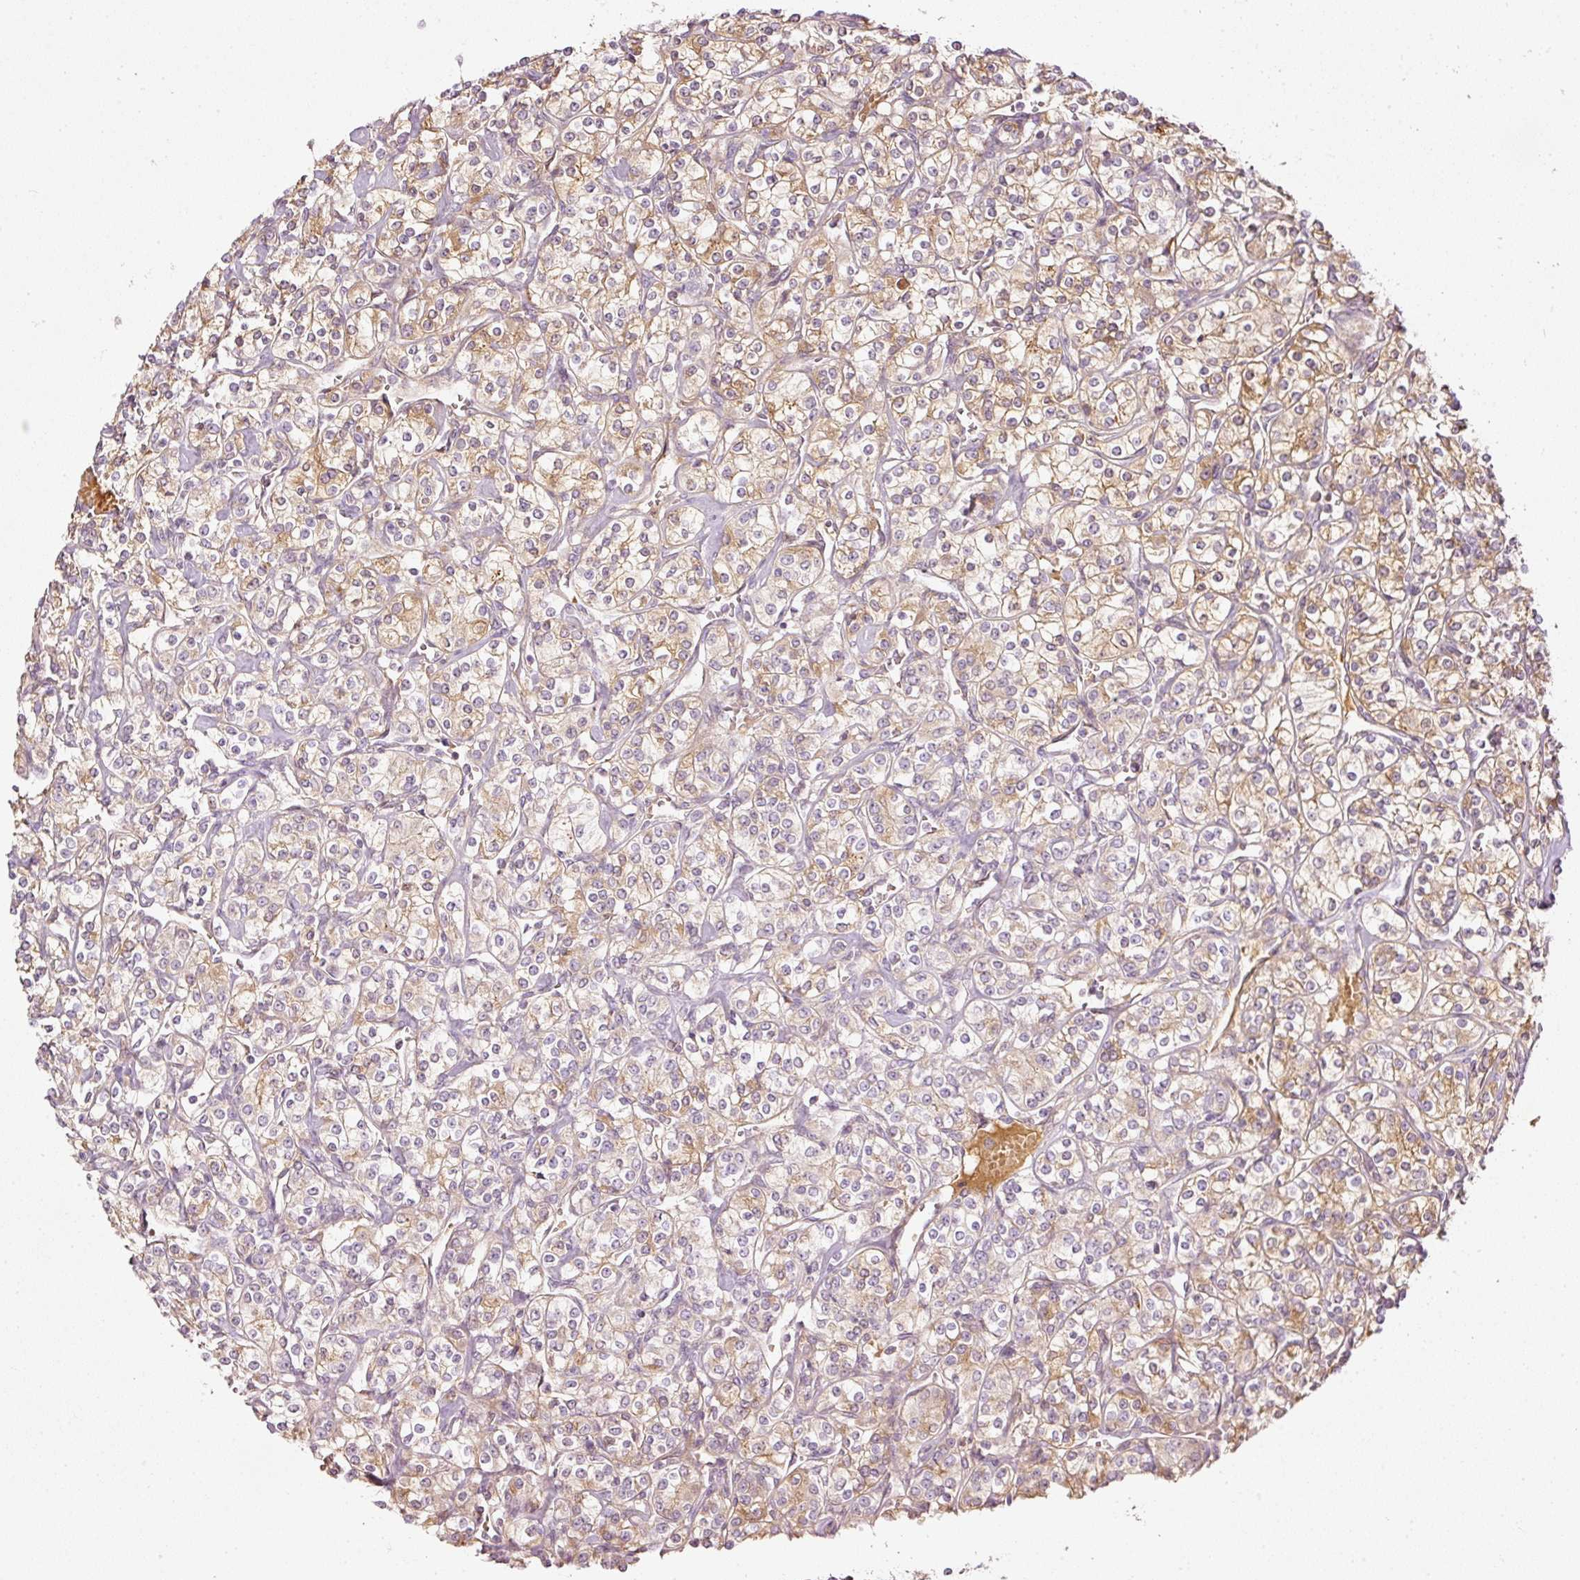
{"staining": {"intensity": "moderate", "quantity": ">75%", "location": "cytoplasmic/membranous"}, "tissue": "renal cancer", "cell_type": "Tumor cells", "image_type": "cancer", "snomed": [{"axis": "morphology", "description": "Adenocarcinoma, NOS"}, {"axis": "topography", "description": "Kidney"}], "caption": "Renal cancer stained for a protein (brown) shows moderate cytoplasmic/membranous positive positivity in about >75% of tumor cells.", "gene": "SERPING1", "patient": {"sex": "male", "age": 77}}